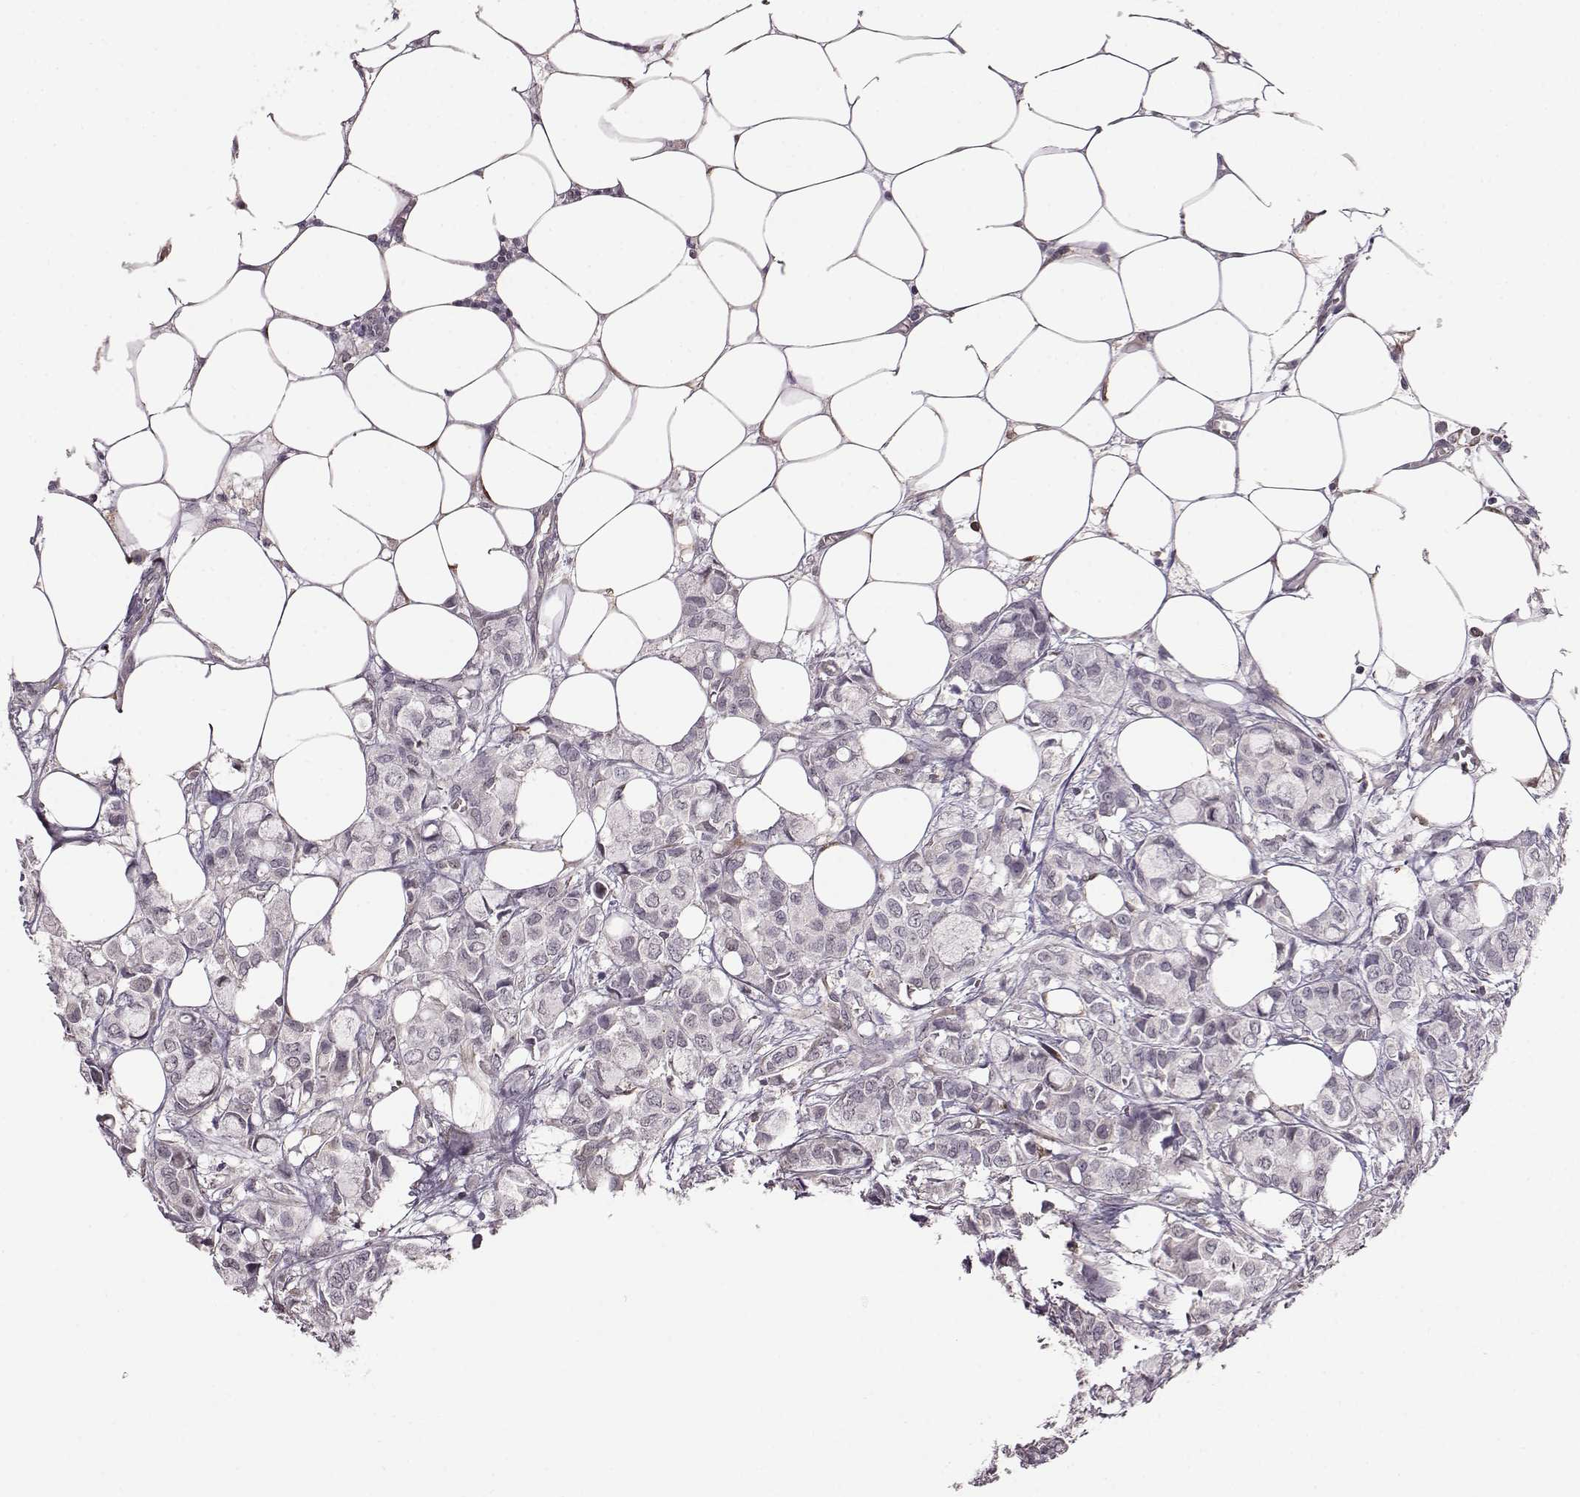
{"staining": {"intensity": "negative", "quantity": "none", "location": "none"}, "tissue": "breast cancer", "cell_type": "Tumor cells", "image_type": "cancer", "snomed": [{"axis": "morphology", "description": "Duct carcinoma"}, {"axis": "topography", "description": "Breast"}], "caption": "Histopathology image shows no significant protein expression in tumor cells of breast invasive ductal carcinoma.", "gene": "KLF6", "patient": {"sex": "female", "age": 85}}